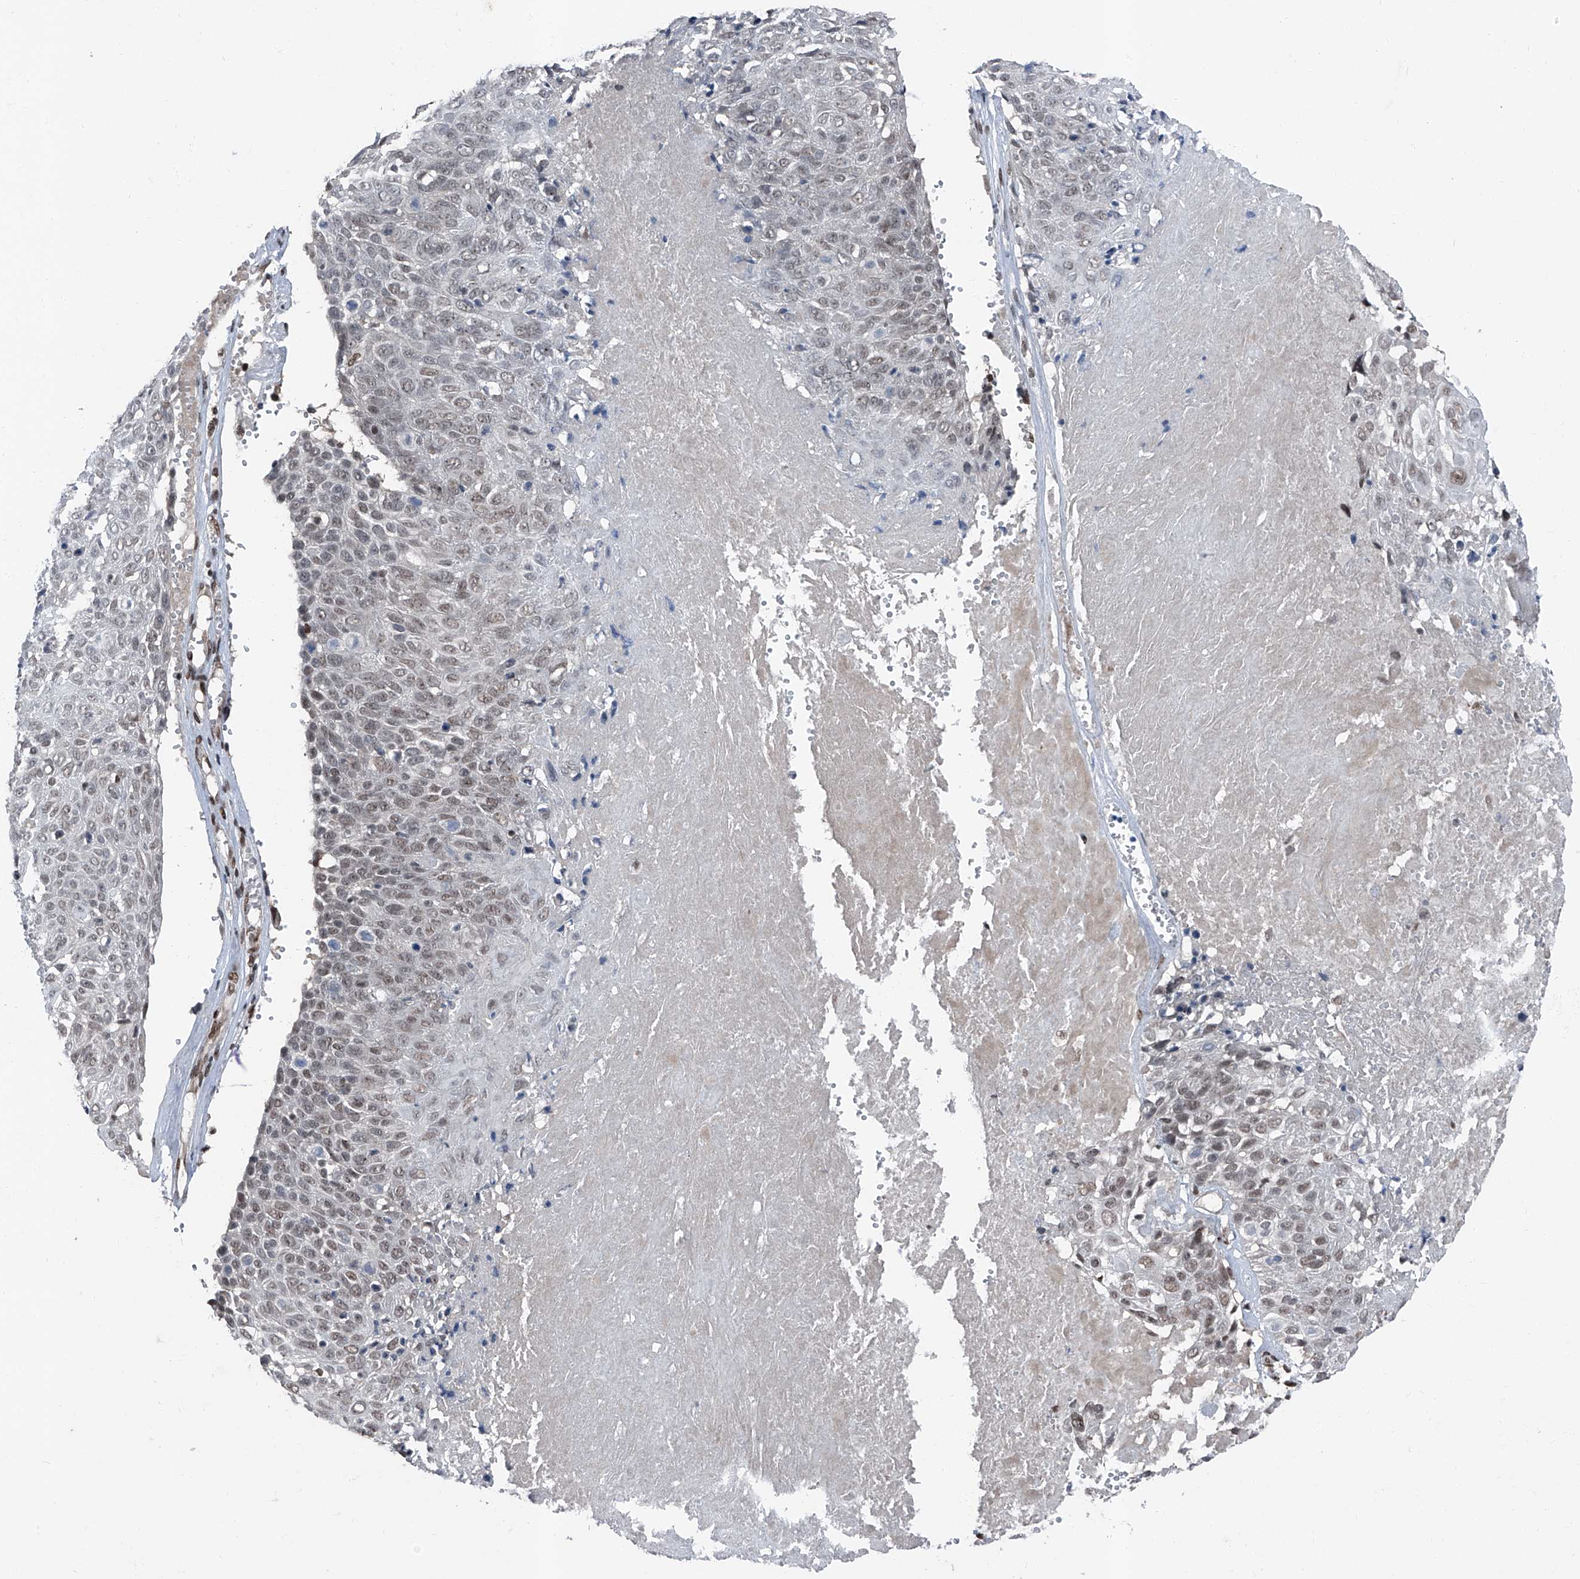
{"staining": {"intensity": "weak", "quantity": "<25%", "location": "nuclear"}, "tissue": "cervical cancer", "cell_type": "Tumor cells", "image_type": "cancer", "snomed": [{"axis": "morphology", "description": "Squamous cell carcinoma, NOS"}, {"axis": "topography", "description": "Cervix"}], "caption": "Immunohistochemical staining of cervical cancer (squamous cell carcinoma) reveals no significant staining in tumor cells.", "gene": "BMI1", "patient": {"sex": "female", "age": 74}}